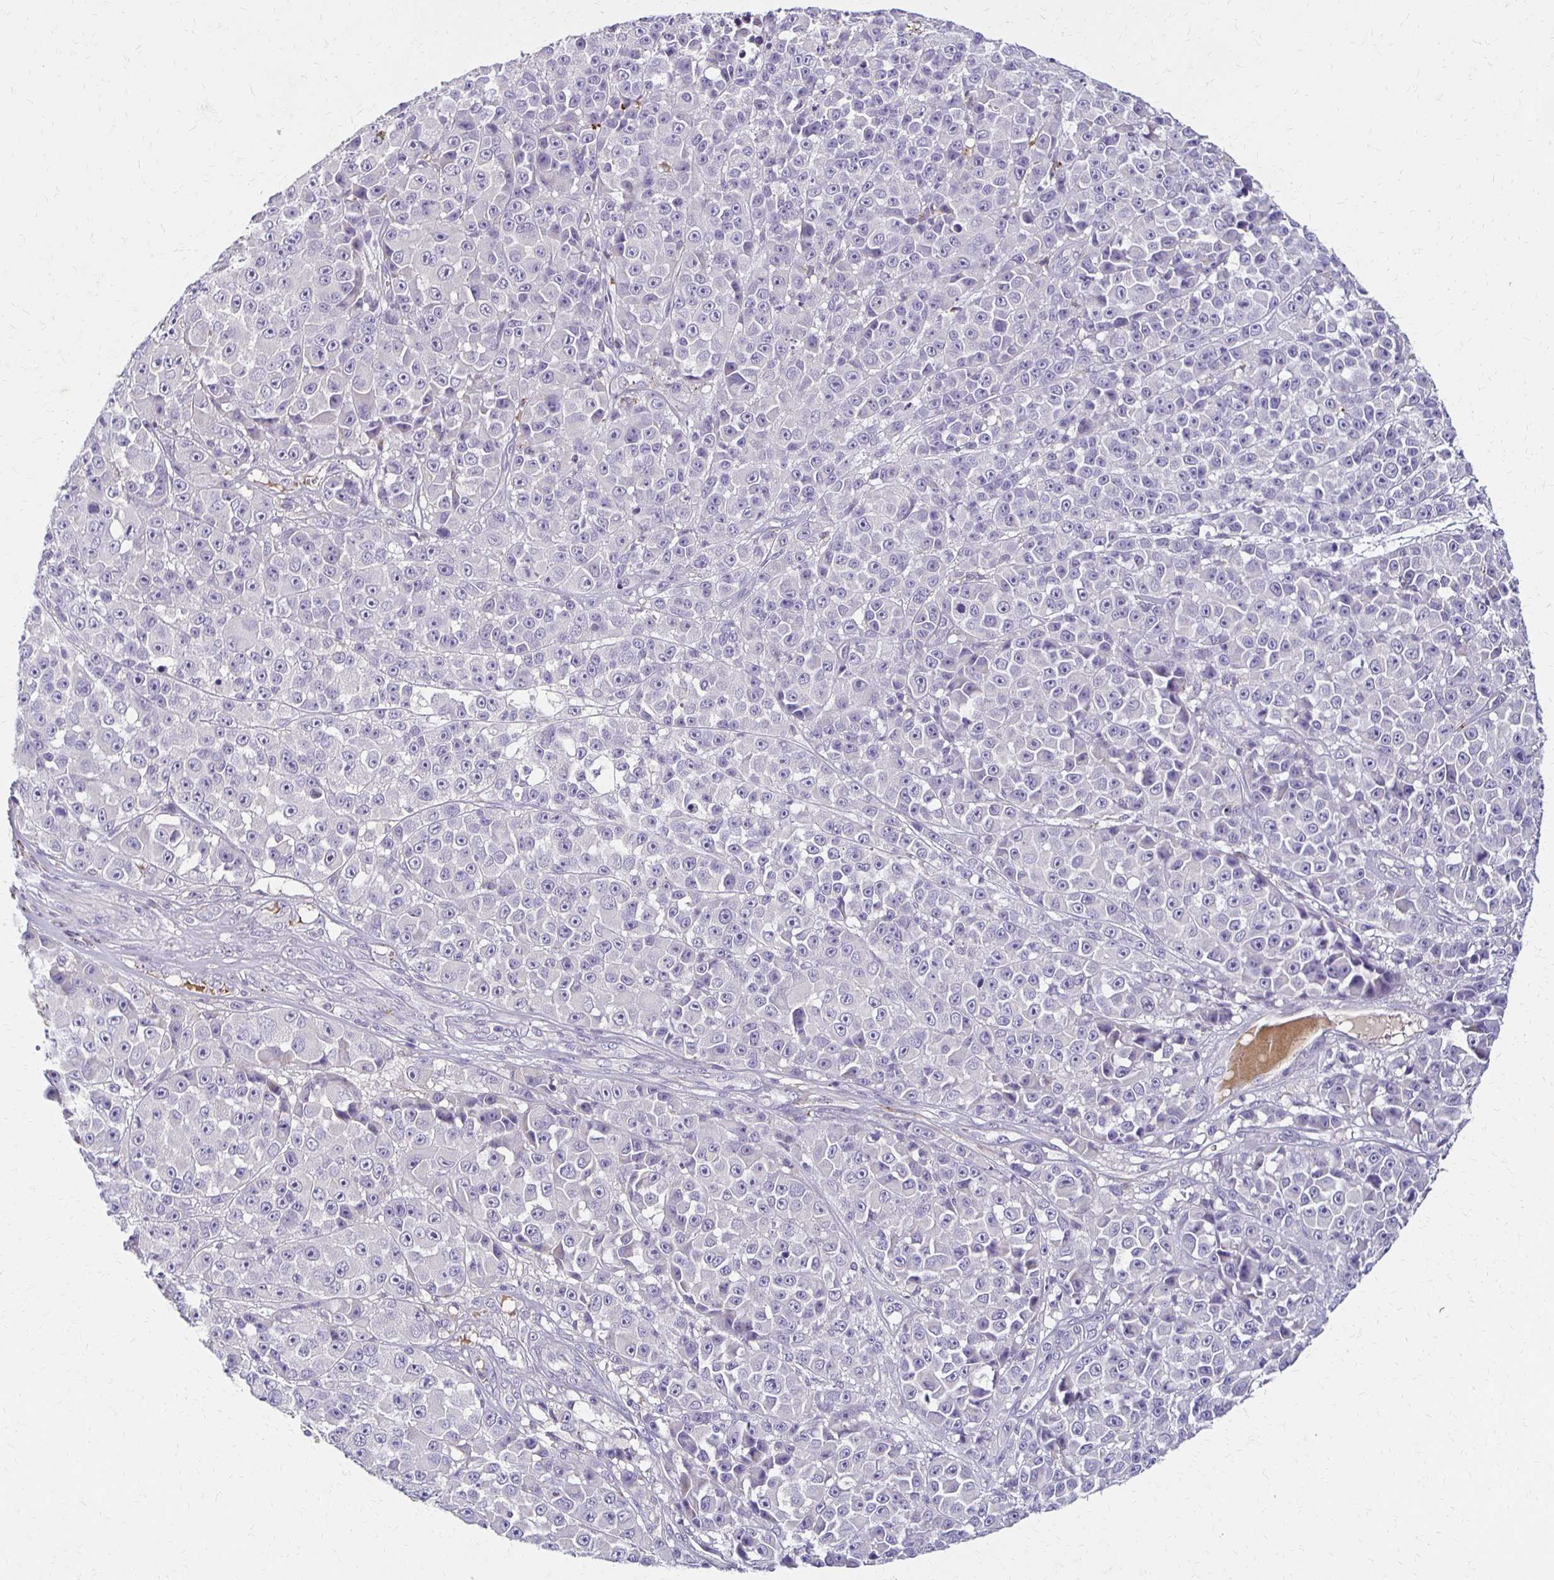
{"staining": {"intensity": "negative", "quantity": "none", "location": "none"}, "tissue": "melanoma", "cell_type": "Tumor cells", "image_type": "cancer", "snomed": [{"axis": "morphology", "description": "Malignant melanoma, NOS"}, {"axis": "topography", "description": "Skin"}, {"axis": "topography", "description": "Skin of back"}], "caption": "This is an IHC image of human melanoma. There is no staining in tumor cells.", "gene": "BBS12", "patient": {"sex": "male", "age": 91}}